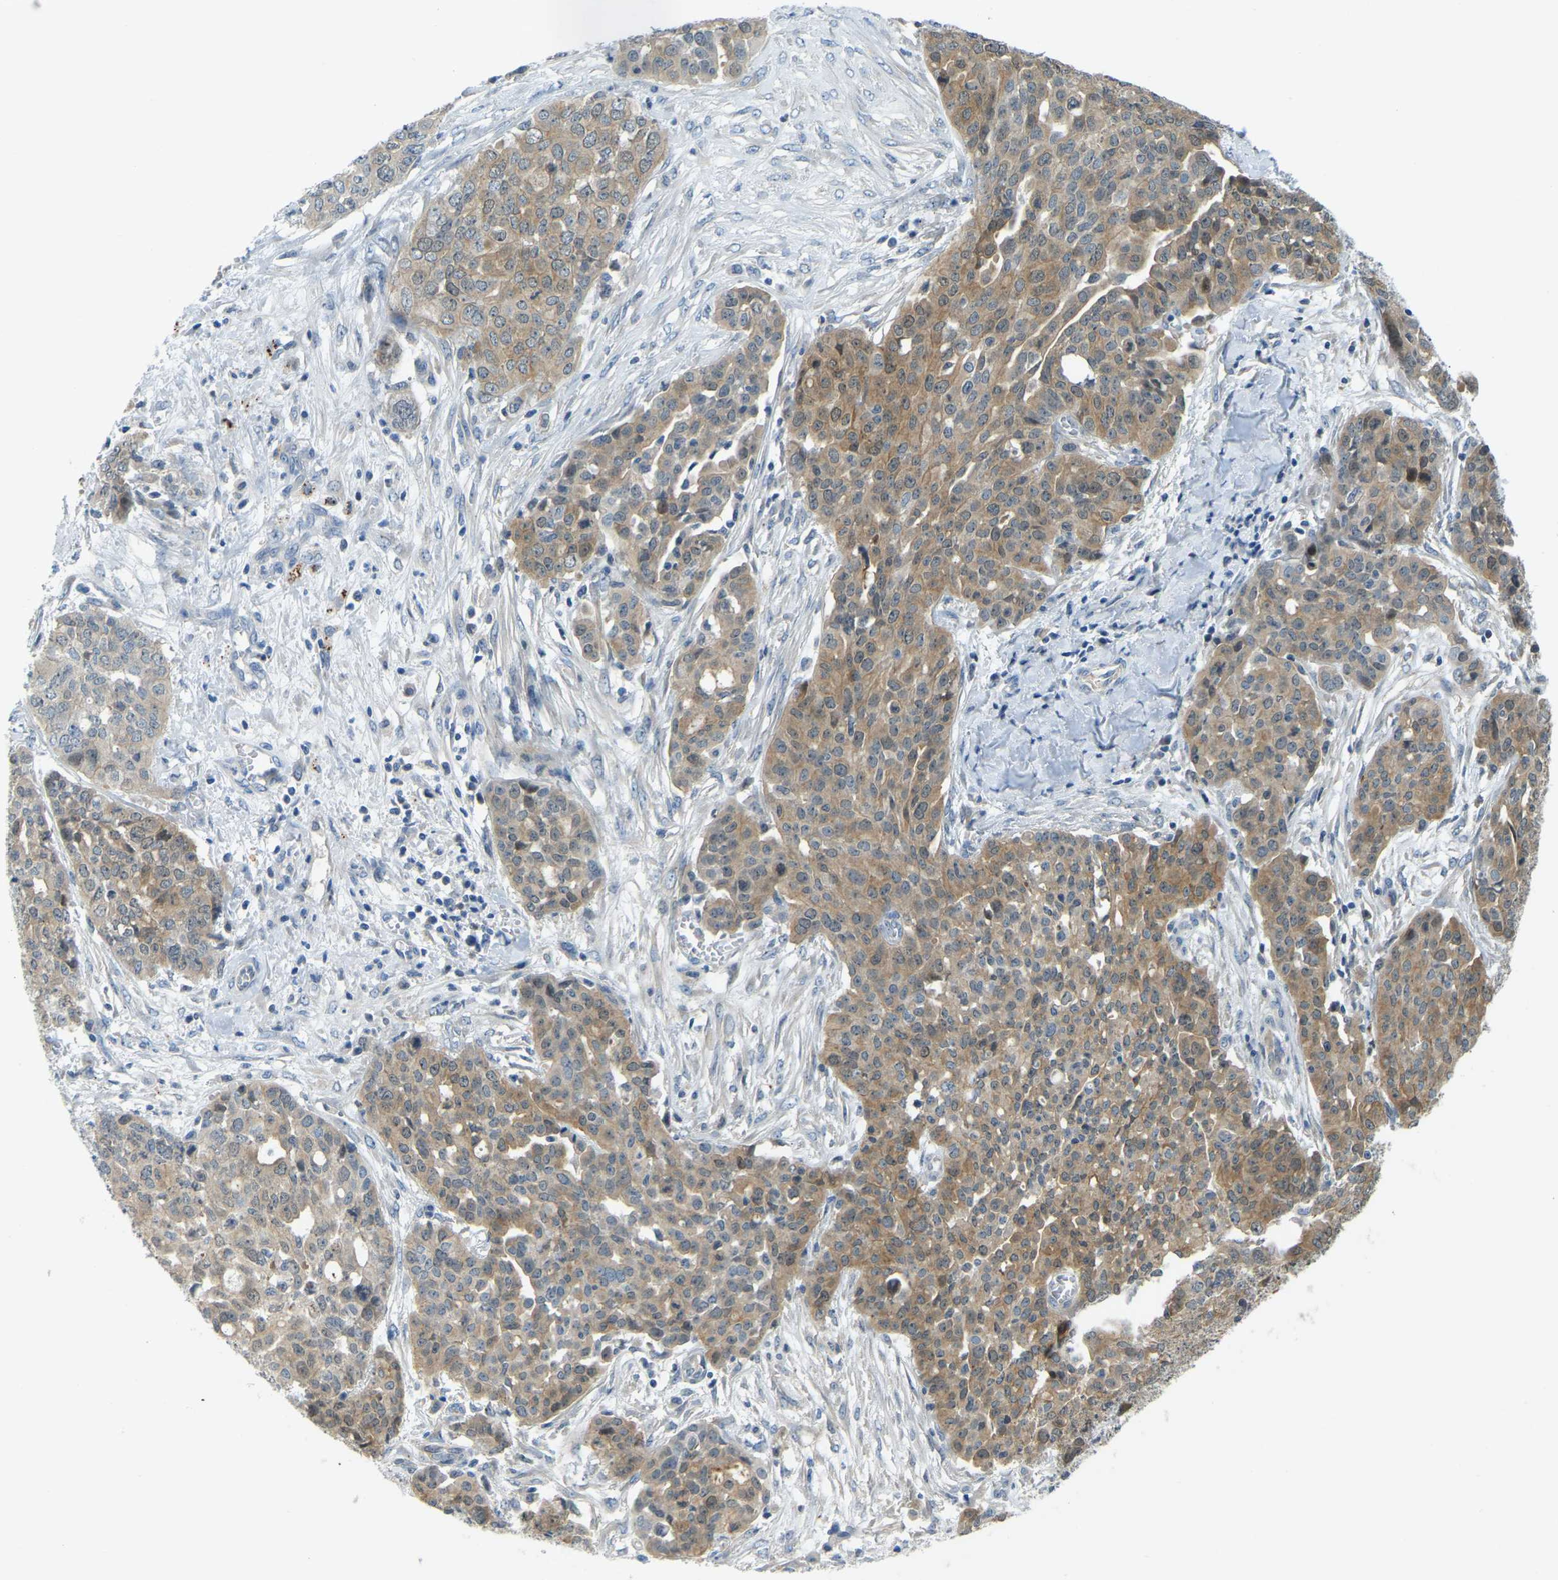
{"staining": {"intensity": "moderate", "quantity": ">75%", "location": "cytoplasmic/membranous"}, "tissue": "ovarian cancer", "cell_type": "Tumor cells", "image_type": "cancer", "snomed": [{"axis": "morphology", "description": "Cystadenocarcinoma, serous, NOS"}, {"axis": "topography", "description": "Soft tissue"}, {"axis": "topography", "description": "Ovary"}], "caption": "IHC (DAB) staining of ovarian cancer exhibits moderate cytoplasmic/membranous protein positivity in approximately >75% of tumor cells.", "gene": "NME8", "patient": {"sex": "female", "age": 57}}